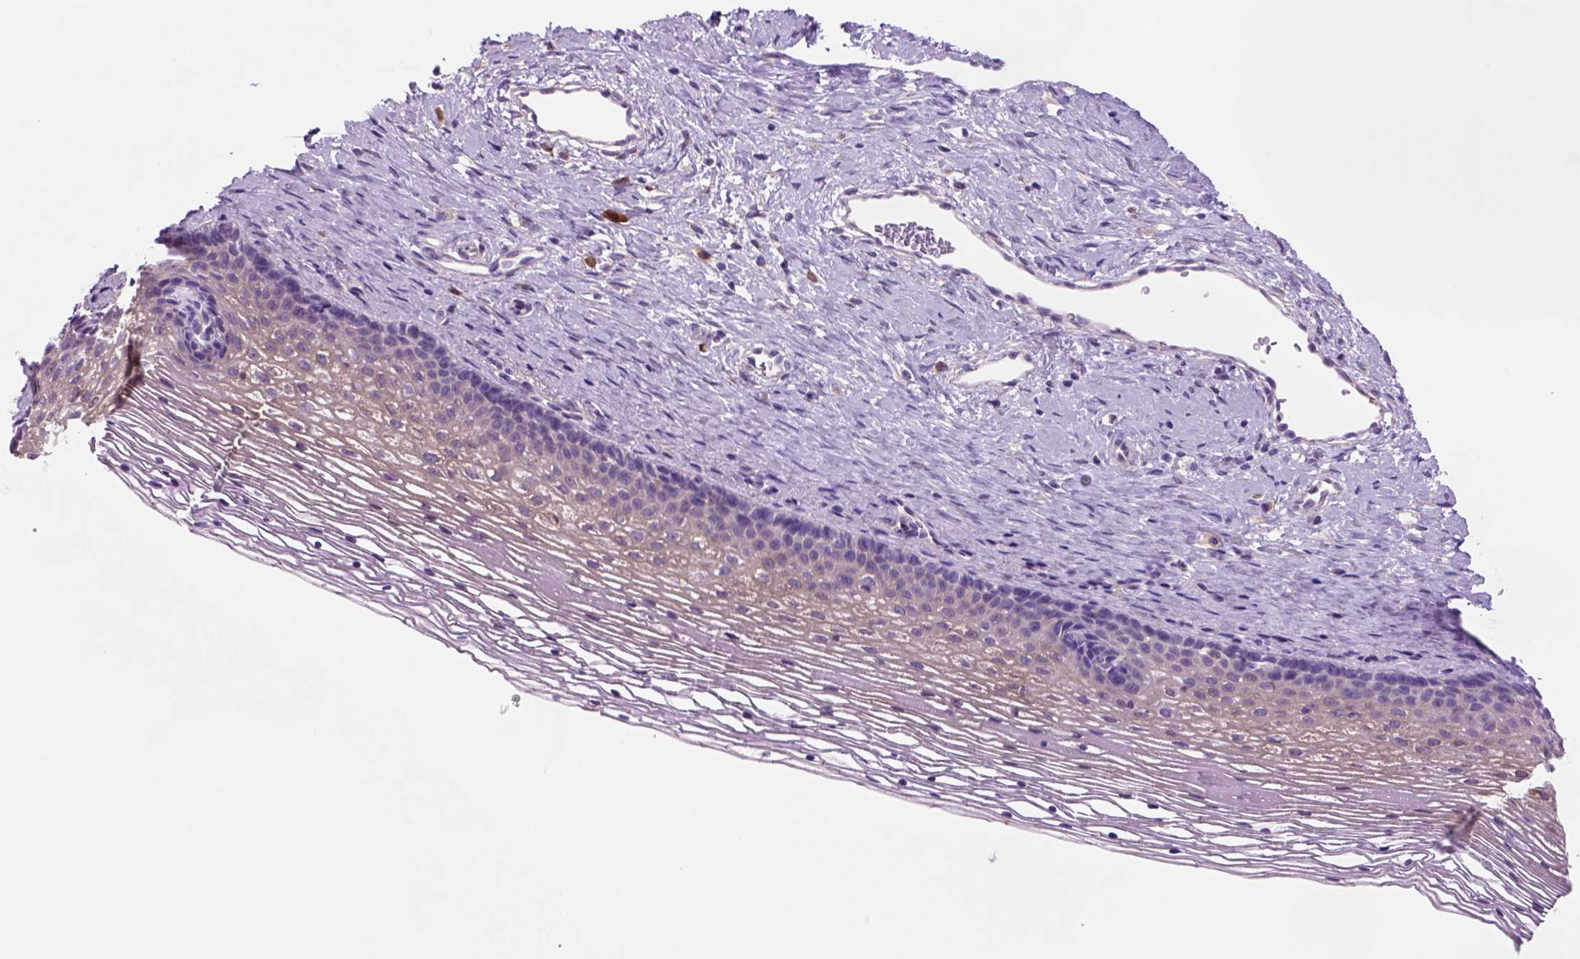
{"staining": {"intensity": "negative", "quantity": "none", "location": "none"}, "tissue": "cervix", "cell_type": "Glandular cells", "image_type": "normal", "snomed": [{"axis": "morphology", "description": "Normal tissue, NOS"}, {"axis": "topography", "description": "Cervix"}], "caption": "Cervix stained for a protein using immunohistochemistry (IHC) displays no positivity glandular cells.", "gene": "PIAS3", "patient": {"sex": "female", "age": 34}}